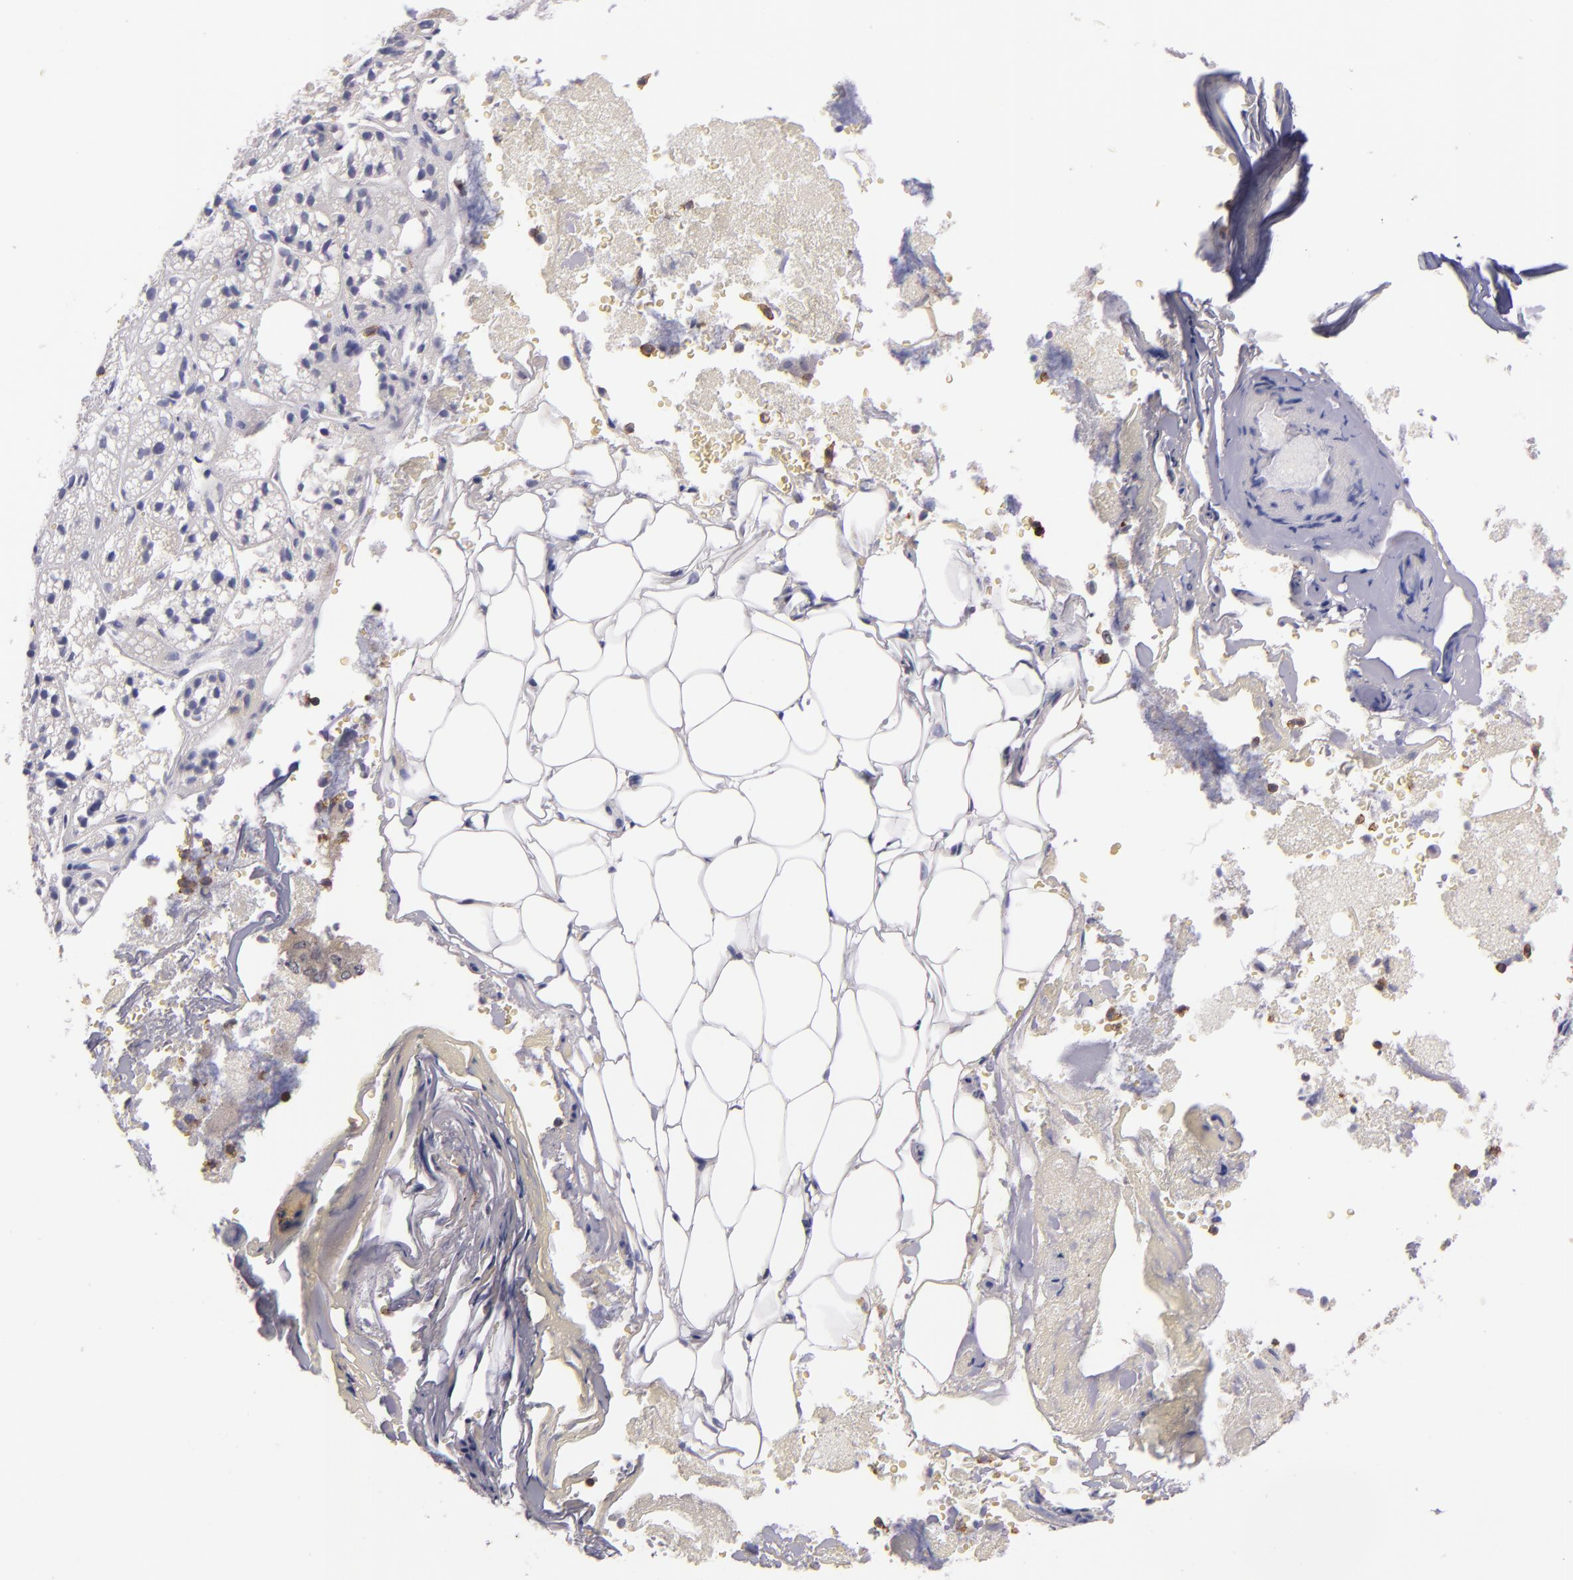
{"staining": {"intensity": "negative", "quantity": "none", "location": "none"}, "tissue": "adrenal gland", "cell_type": "Glandular cells", "image_type": "normal", "snomed": [{"axis": "morphology", "description": "Normal tissue, NOS"}, {"axis": "topography", "description": "Adrenal gland"}], "caption": "Adrenal gland stained for a protein using IHC exhibits no positivity glandular cells.", "gene": "SPN", "patient": {"sex": "female", "age": 71}}